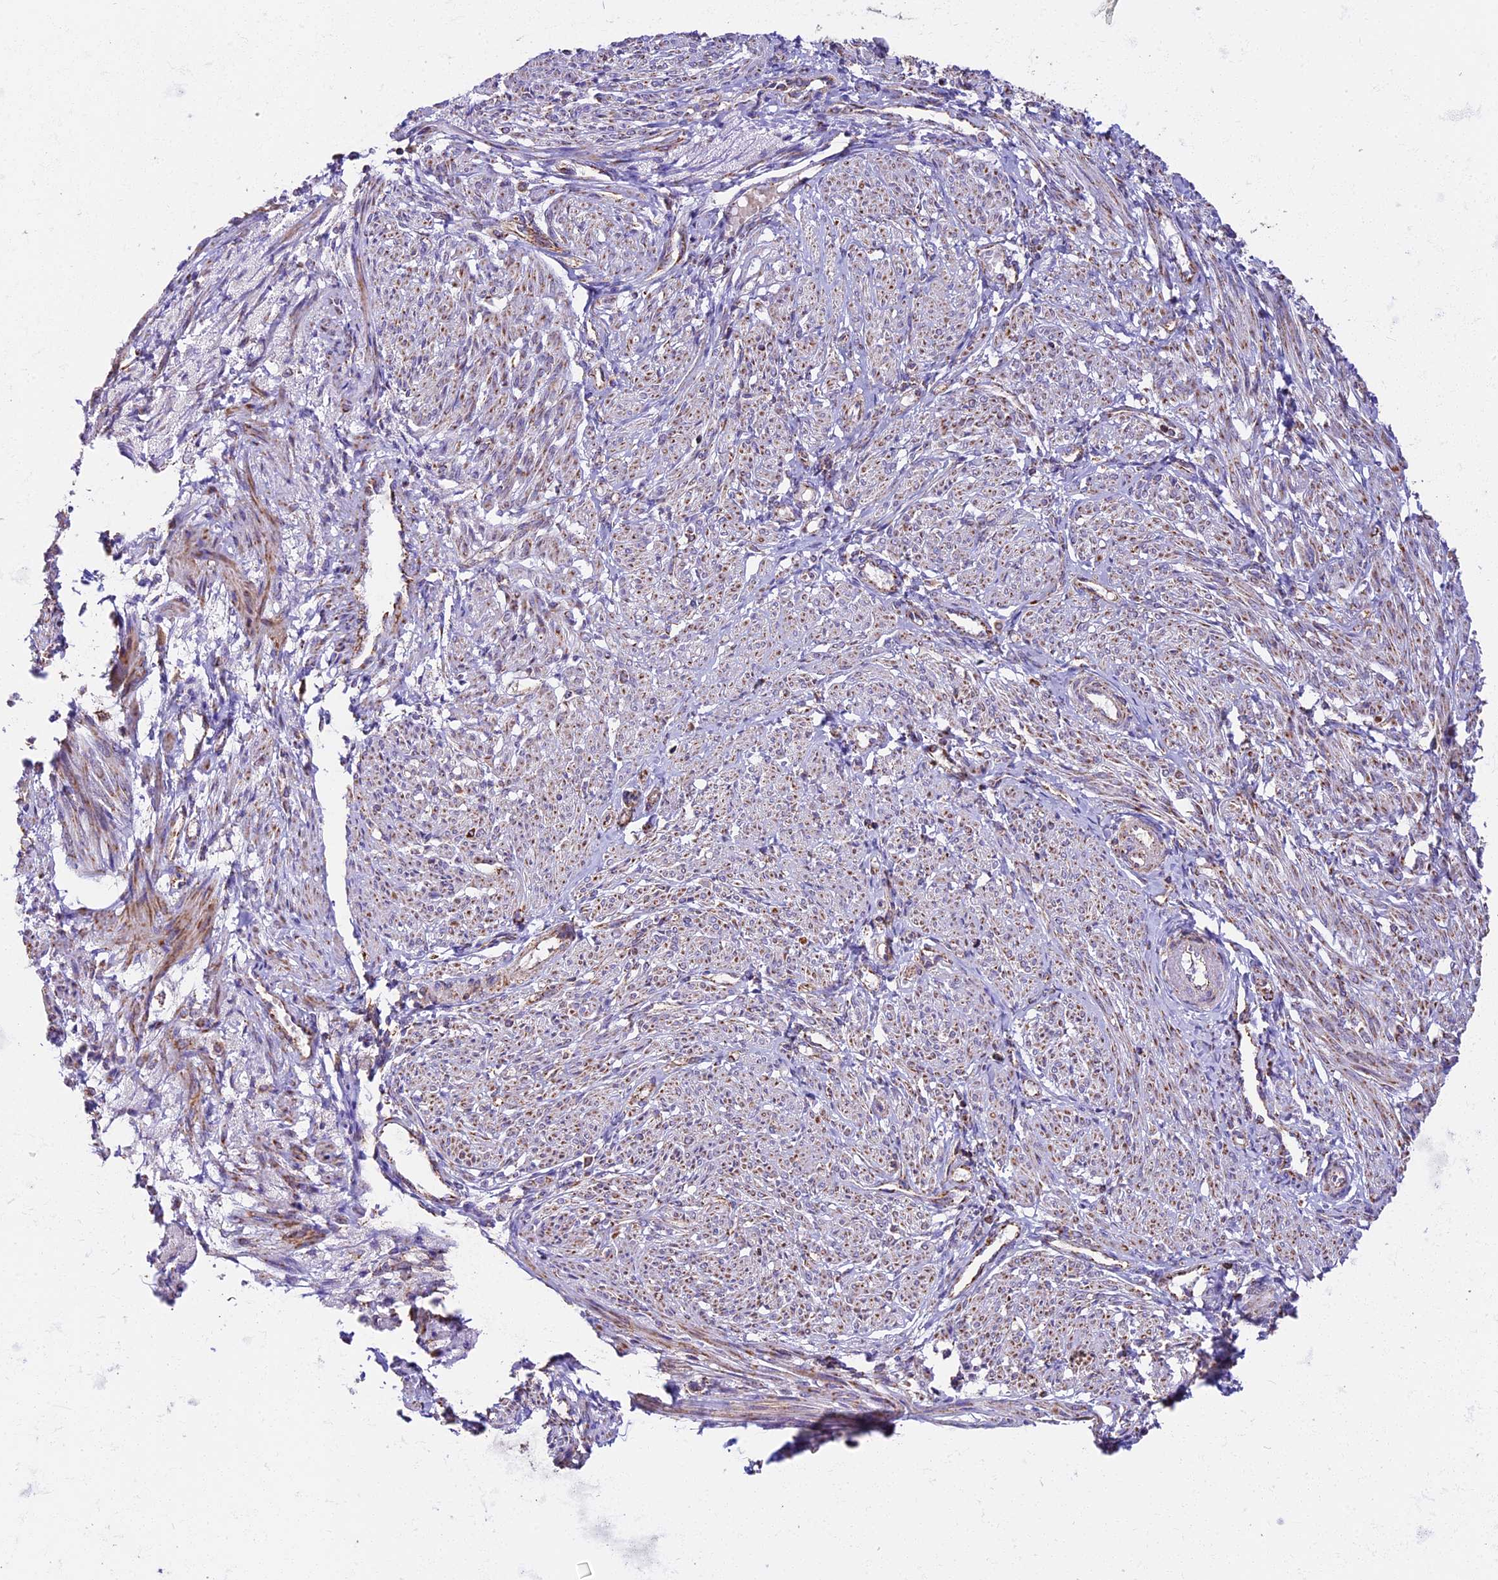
{"staining": {"intensity": "weak", "quantity": "25%-75%", "location": "cytoplasmic/membranous"}, "tissue": "smooth muscle", "cell_type": "Smooth muscle cells", "image_type": "normal", "snomed": [{"axis": "morphology", "description": "Normal tissue, NOS"}, {"axis": "topography", "description": "Smooth muscle"}], "caption": "Immunohistochemical staining of unremarkable smooth muscle demonstrates weak cytoplasmic/membranous protein positivity in approximately 25%-75% of smooth muscle cells.", "gene": "NDUFA8", "patient": {"sex": "female", "age": 39}}